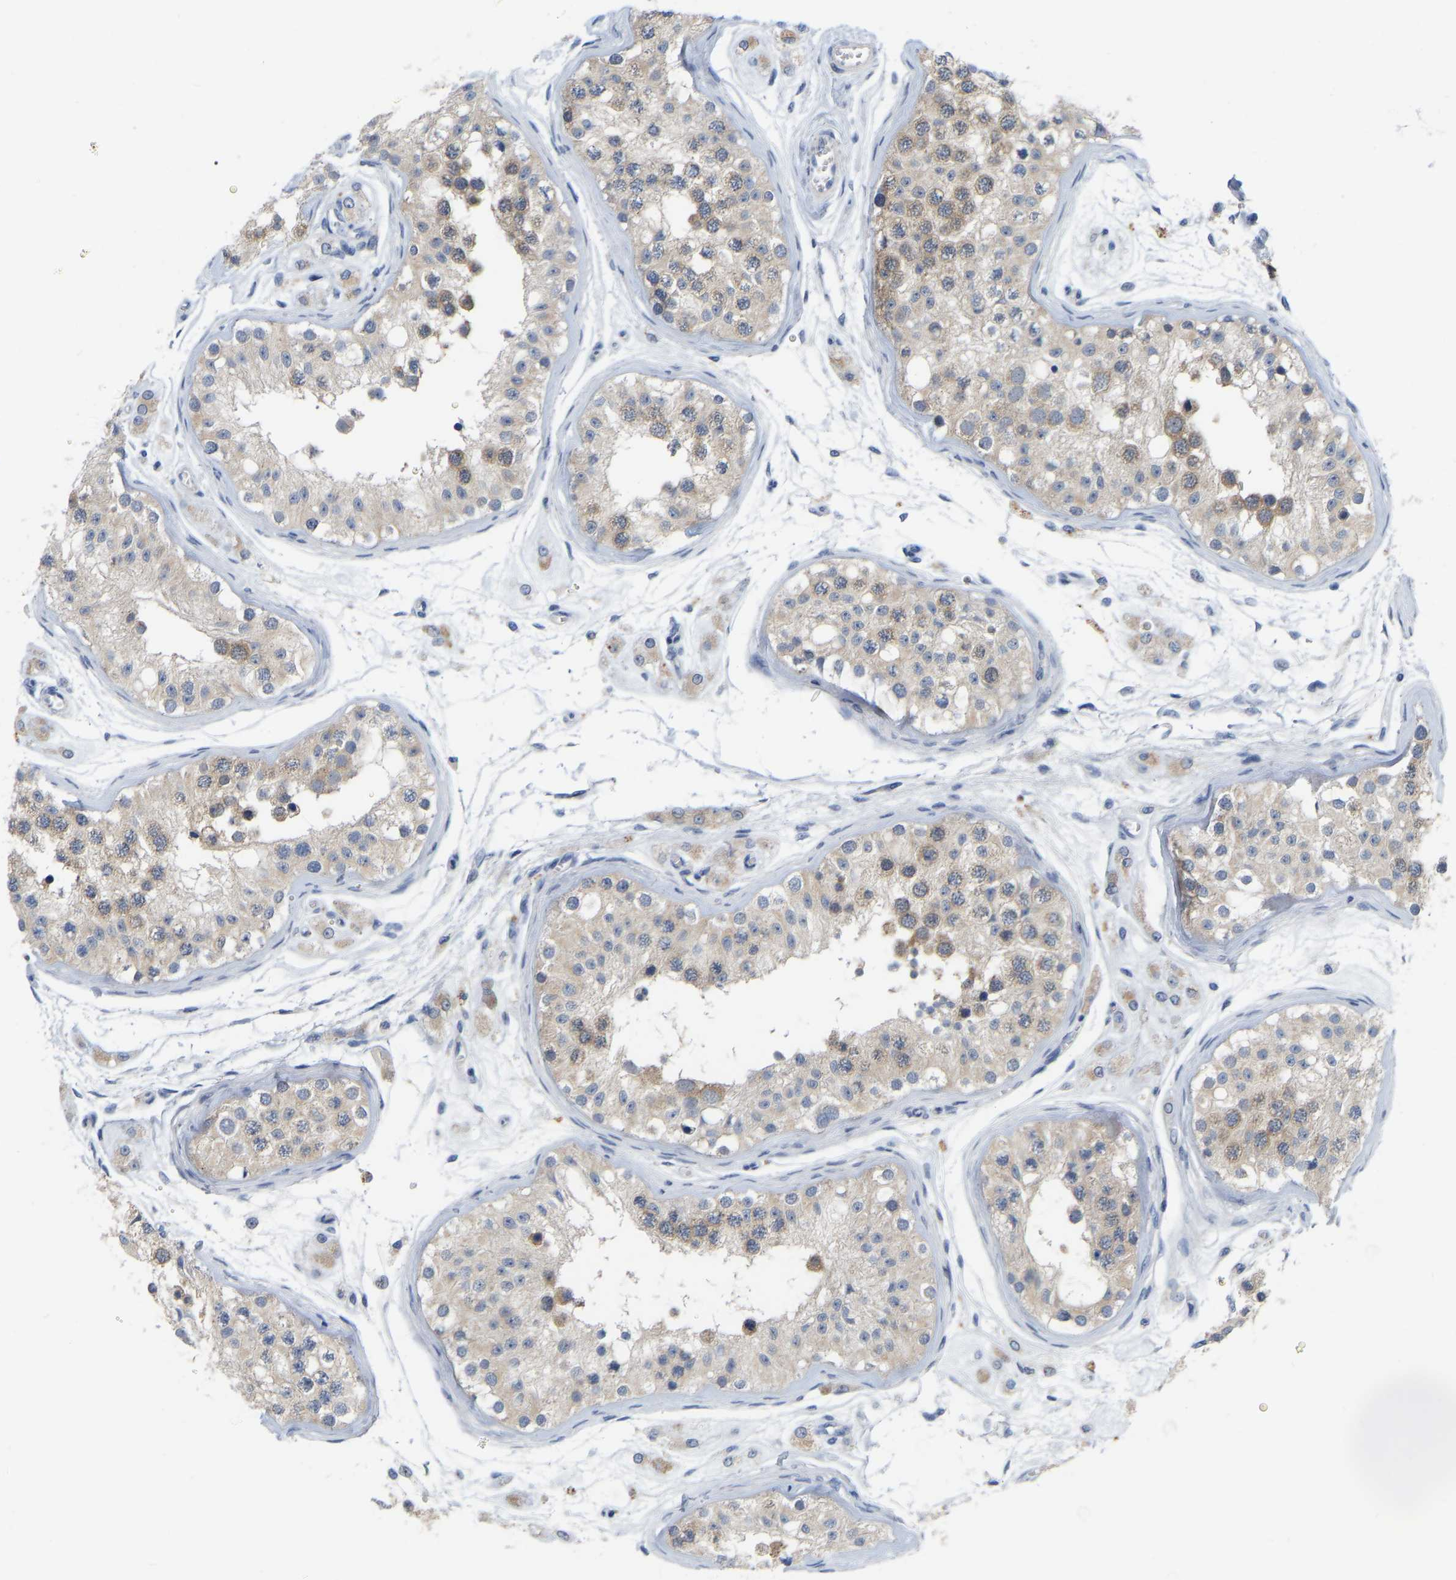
{"staining": {"intensity": "strong", "quantity": "25%-75%", "location": "cytoplasmic/membranous"}, "tissue": "testis", "cell_type": "Cells in seminiferous ducts", "image_type": "normal", "snomed": [{"axis": "morphology", "description": "Normal tissue, NOS"}, {"axis": "morphology", "description": "Adenocarcinoma, metastatic, NOS"}, {"axis": "topography", "description": "Testis"}], "caption": "A brown stain highlights strong cytoplasmic/membranous positivity of a protein in cells in seminiferous ducts of benign human testis.", "gene": "WIPI2", "patient": {"sex": "male", "age": 26}}